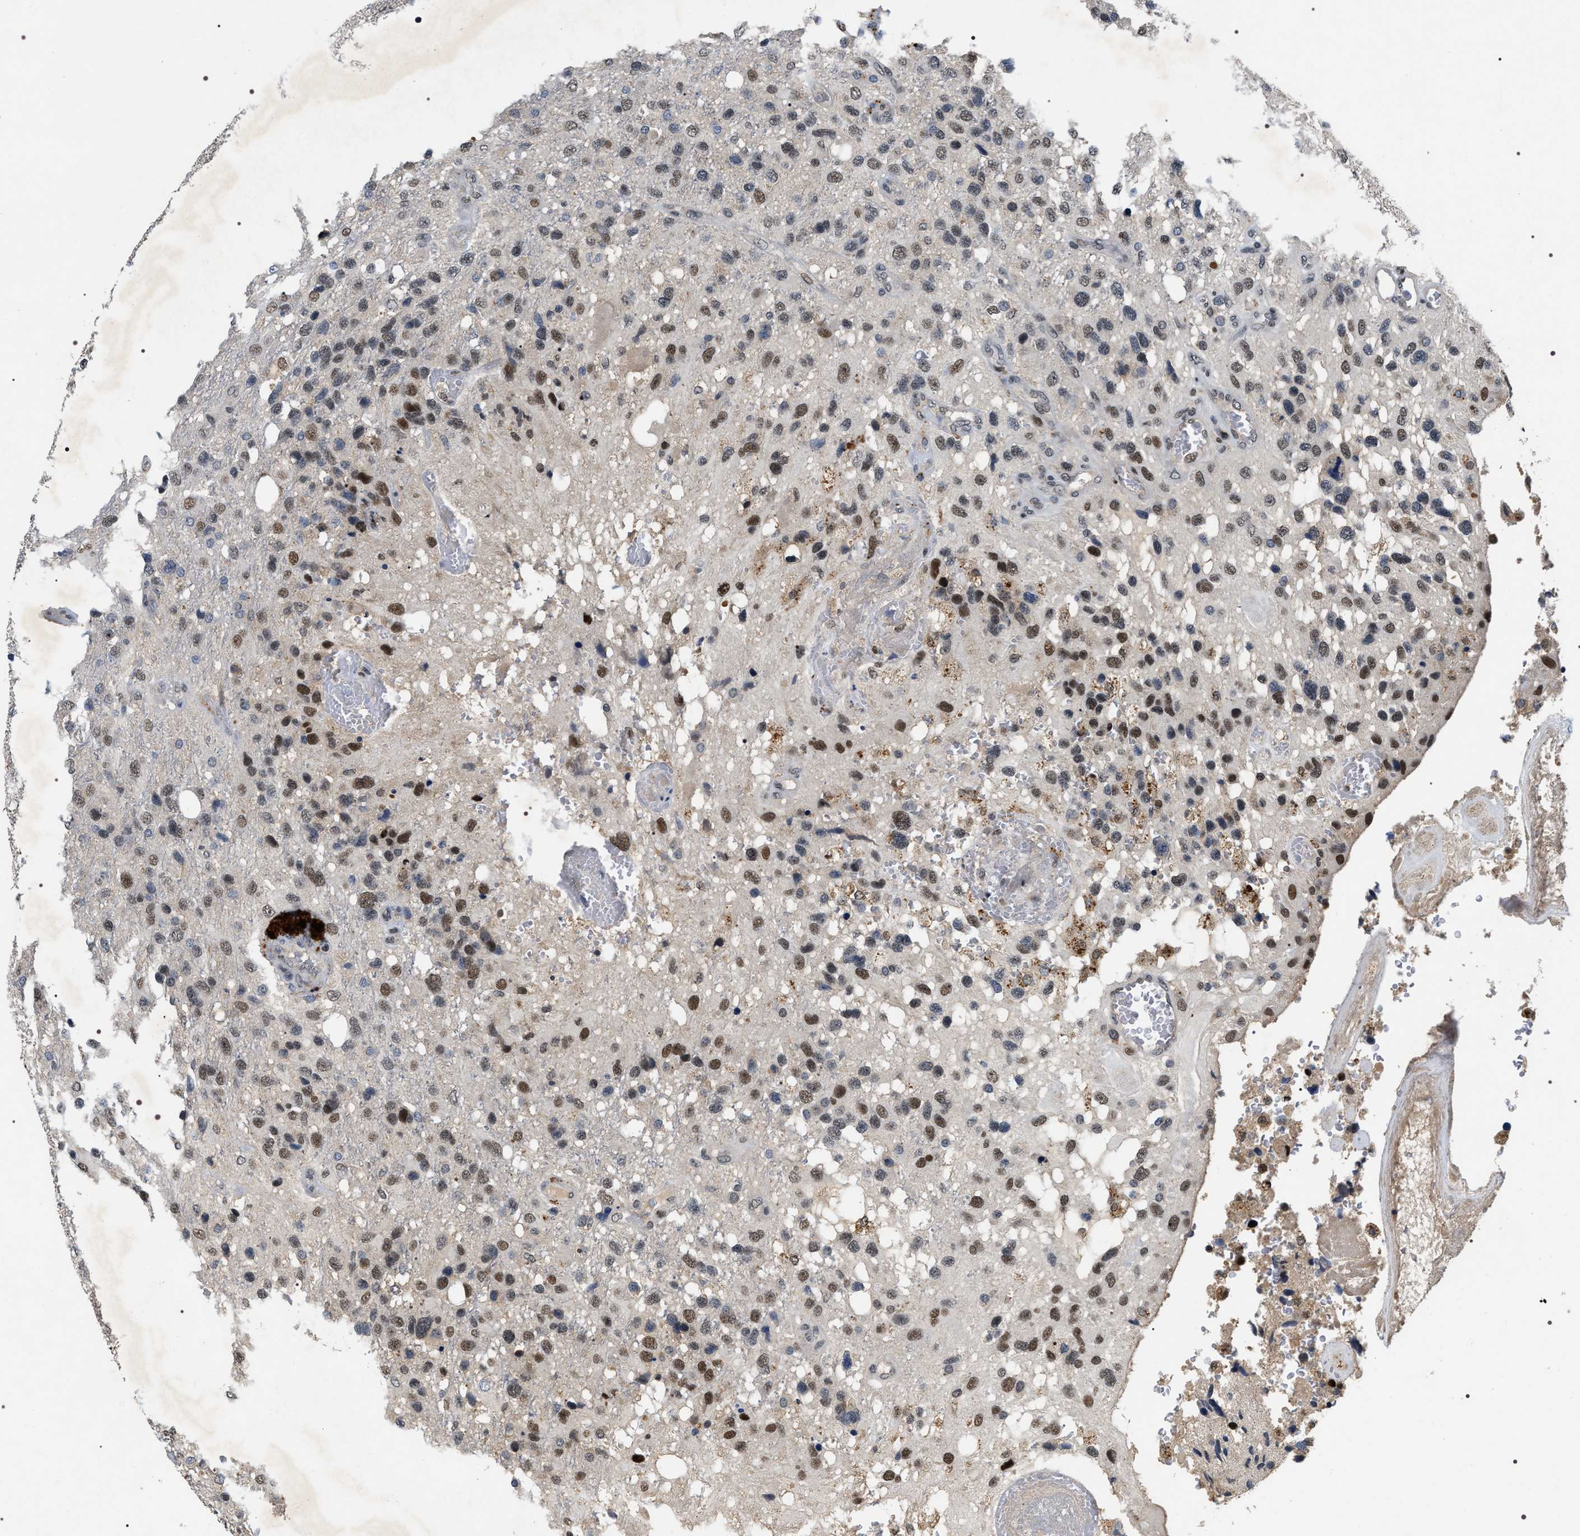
{"staining": {"intensity": "moderate", "quantity": "25%-75%", "location": "nuclear"}, "tissue": "glioma", "cell_type": "Tumor cells", "image_type": "cancer", "snomed": [{"axis": "morphology", "description": "Glioma, malignant, High grade"}, {"axis": "topography", "description": "Brain"}], "caption": "Immunohistochemistry (IHC) of human glioma shows medium levels of moderate nuclear staining in approximately 25%-75% of tumor cells.", "gene": "C7orf25", "patient": {"sex": "female", "age": 58}}